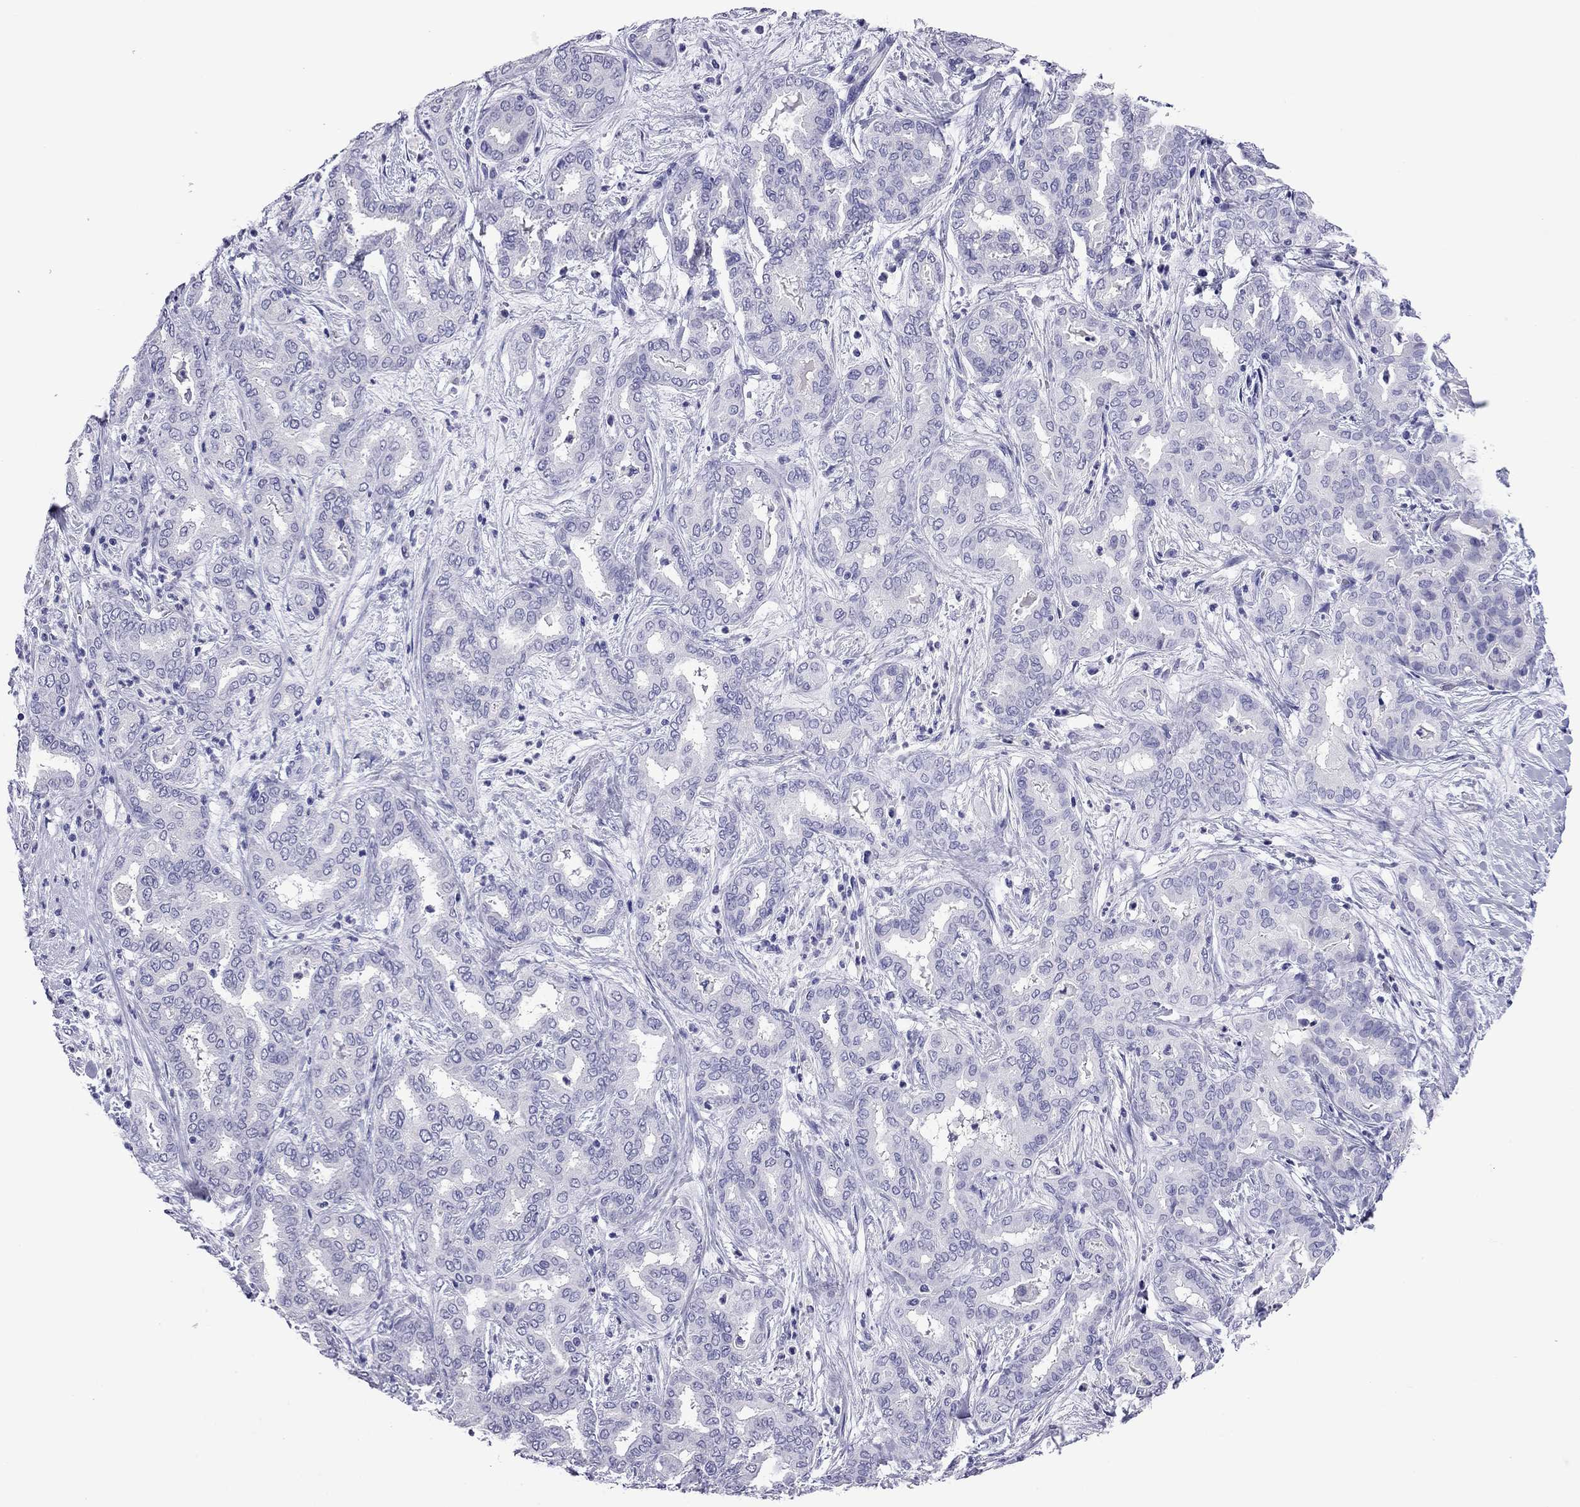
{"staining": {"intensity": "negative", "quantity": "none", "location": "none"}, "tissue": "liver cancer", "cell_type": "Tumor cells", "image_type": "cancer", "snomed": [{"axis": "morphology", "description": "Cholangiocarcinoma"}, {"axis": "topography", "description": "Liver"}], "caption": "Tumor cells show no significant positivity in liver cholangiocarcinoma.", "gene": "ODF4", "patient": {"sex": "female", "age": 64}}